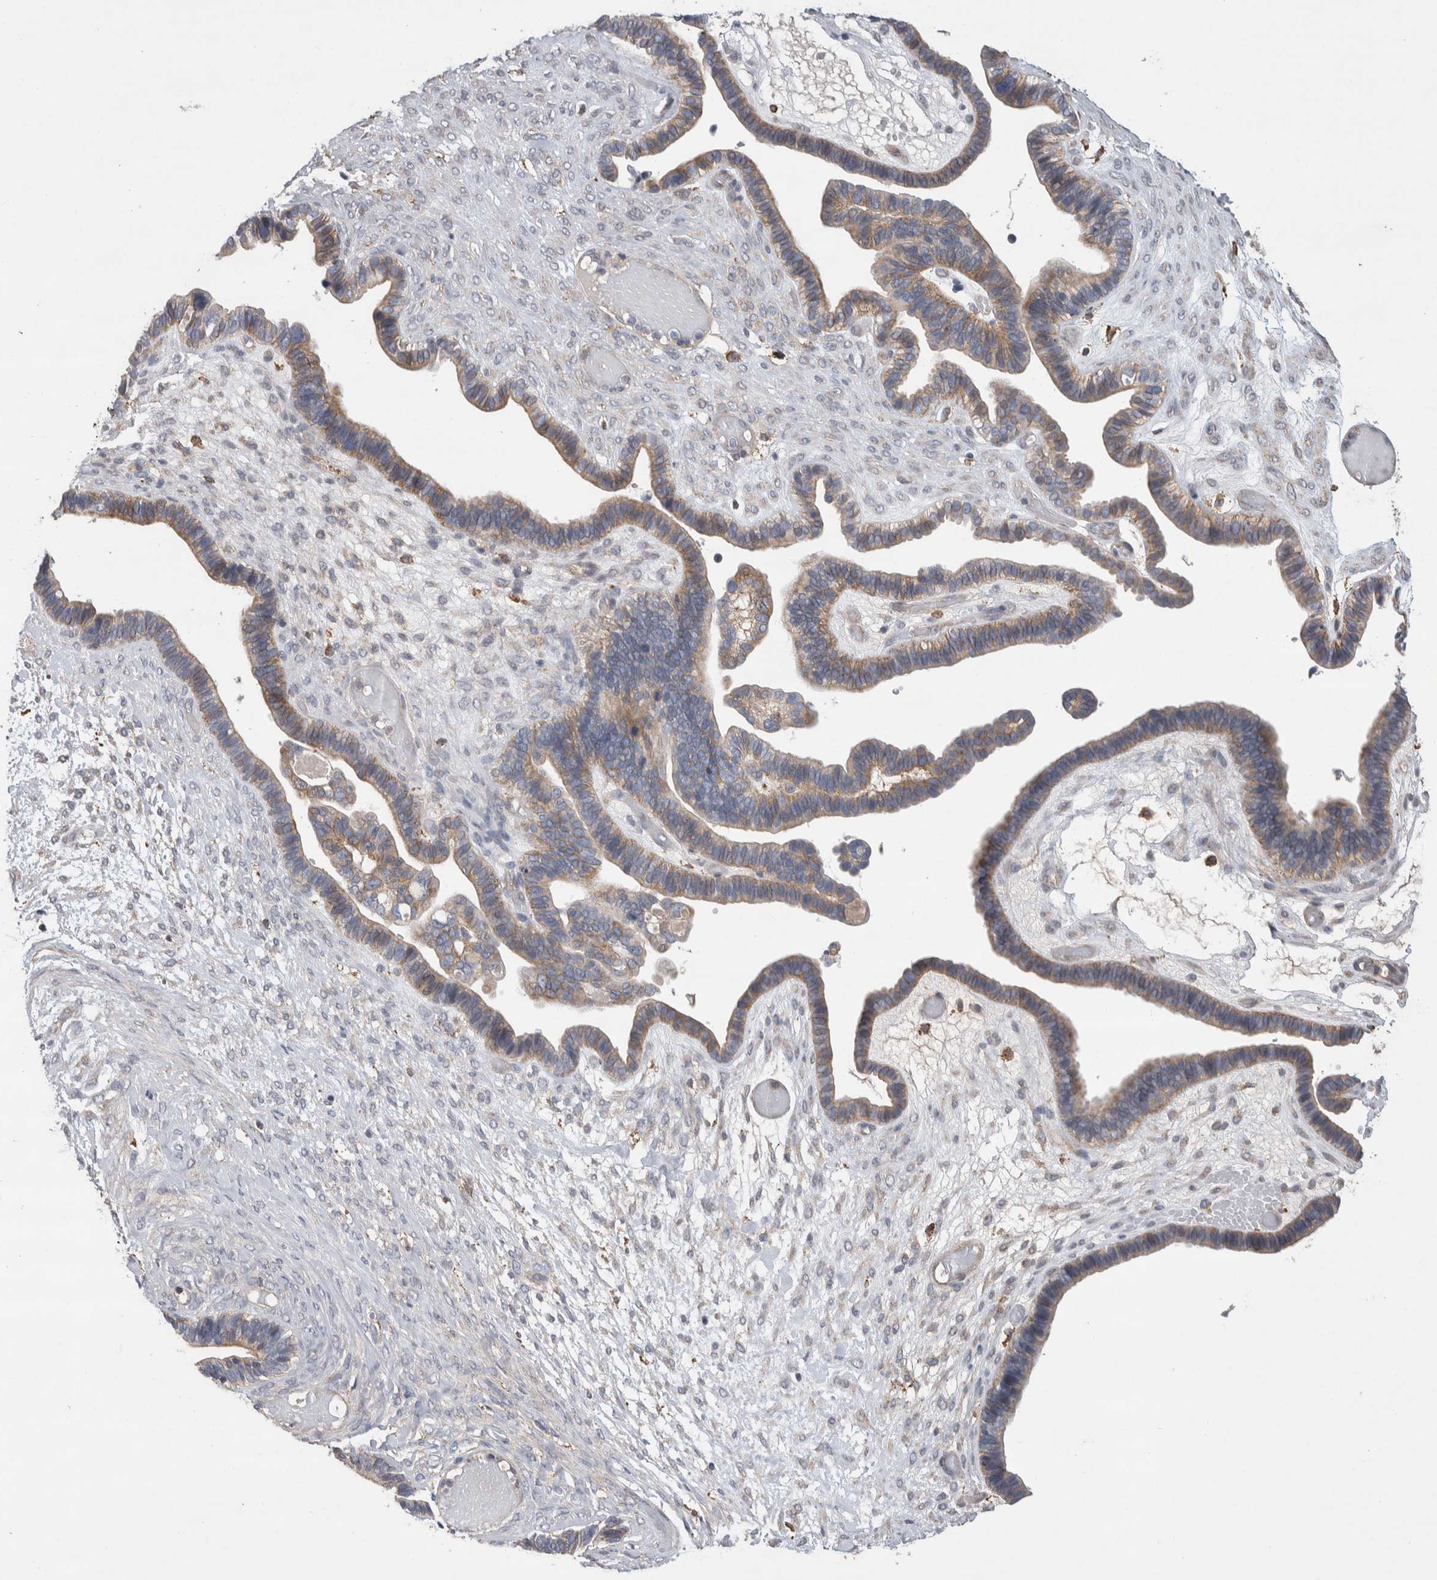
{"staining": {"intensity": "weak", "quantity": ">75%", "location": "cytoplasmic/membranous"}, "tissue": "ovarian cancer", "cell_type": "Tumor cells", "image_type": "cancer", "snomed": [{"axis": "morphology", "description": "Cystadenocarcinoma, serous, NOS"}, {"axis": "topography", "description": "Ovary"}], "caption": "Weak cytoplasmic/membranous expression for a protein is appreciated in about >75% of tumor cells of ovarian cancer (serous cystadenocarcinoma) using immunohistochemistry (IHC).", "gene": "GCNA", "patient": {"sex": "female", "age": 56}}